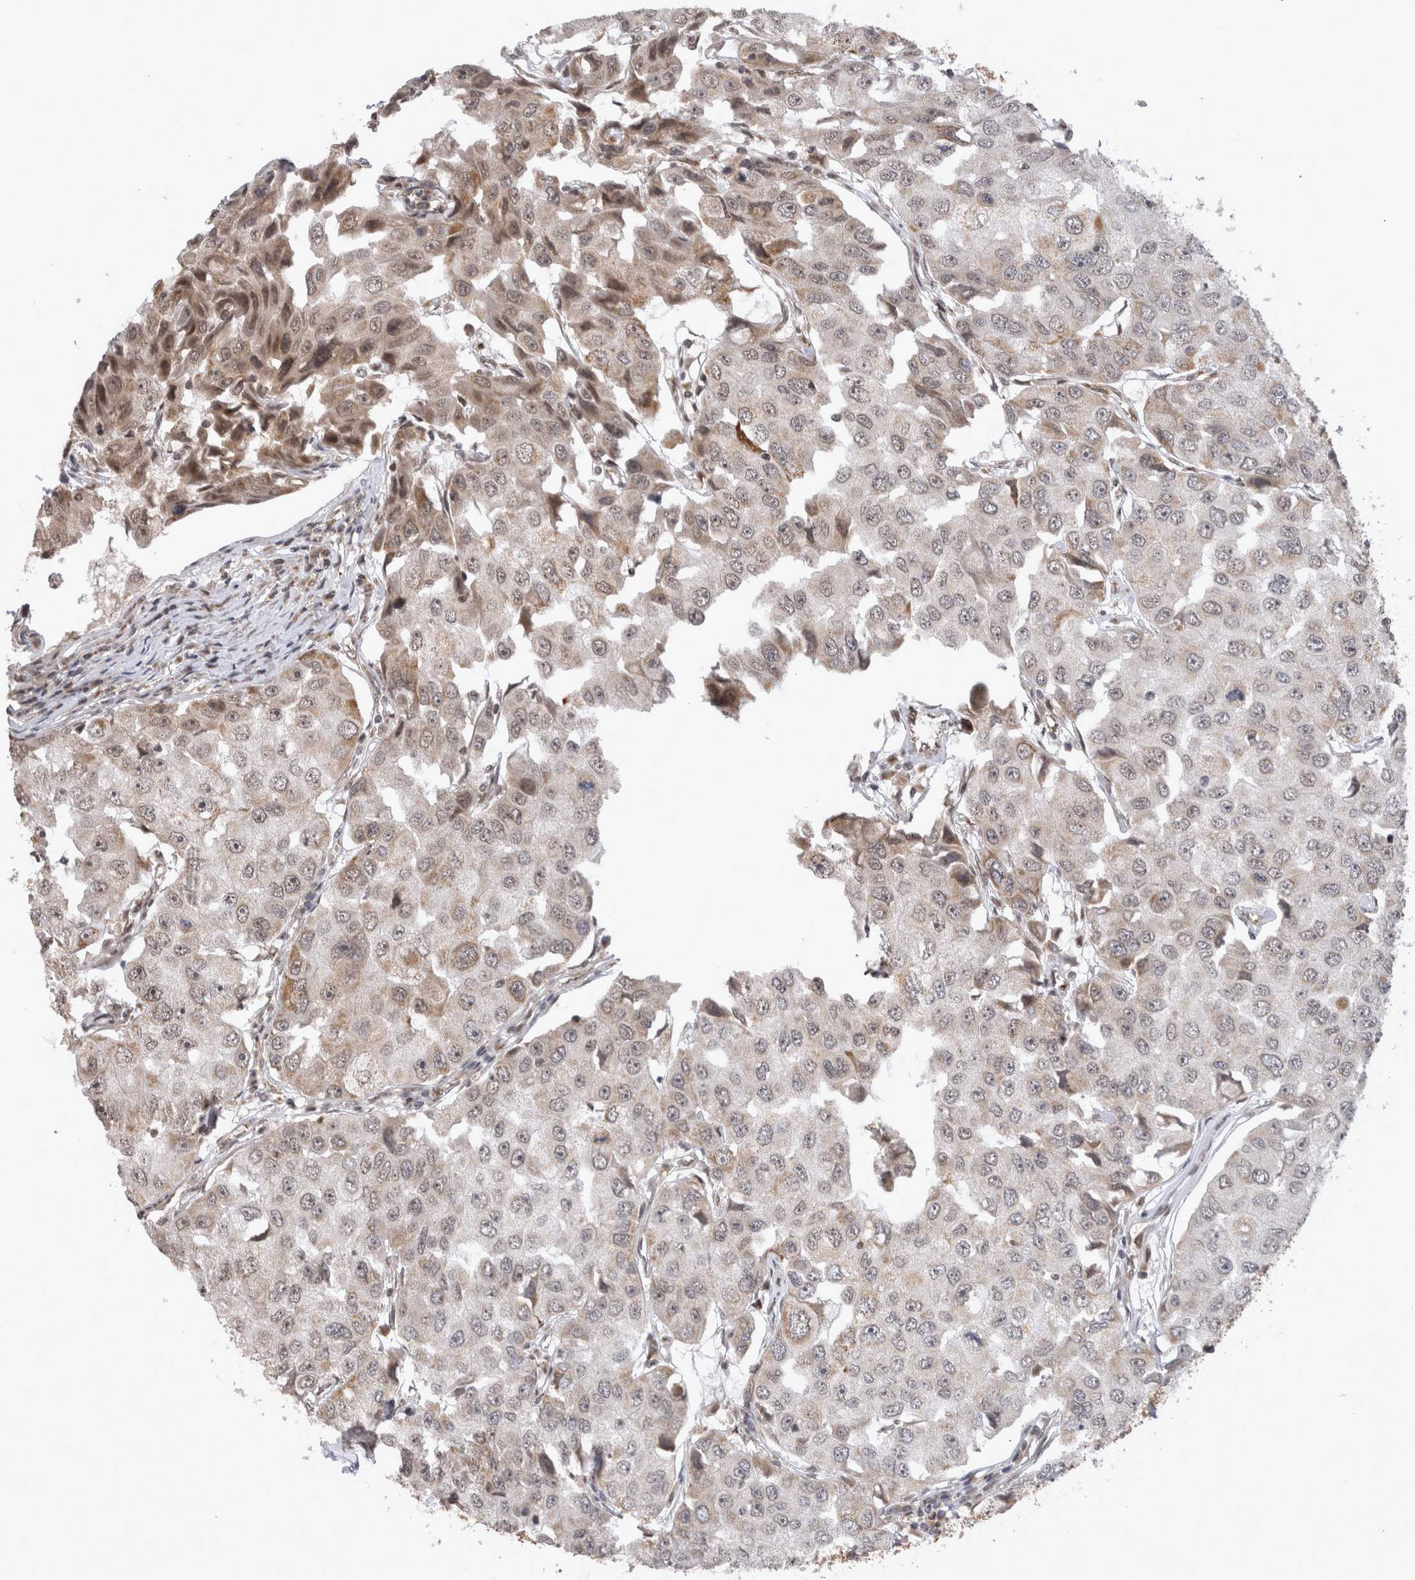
{"staining": {"intensity": "weak", "quantity": "<25%", "location": "cytoplasmic/membranous,nuclear"}, "tissue": "breast cancer", "cell_type": "Tumor cells", "image_type": "cancer", "snomed": [{"axis": "morphology", "description": "Duct carcinoma"}, {"axis": "topography", "description": "Breast"}], "caption": "IHC of human breast intraductal carcinoma exhibits no staining in tumor cells.", "gene": "TMEM65", "patient": {"sex": "female", "age": 27}}